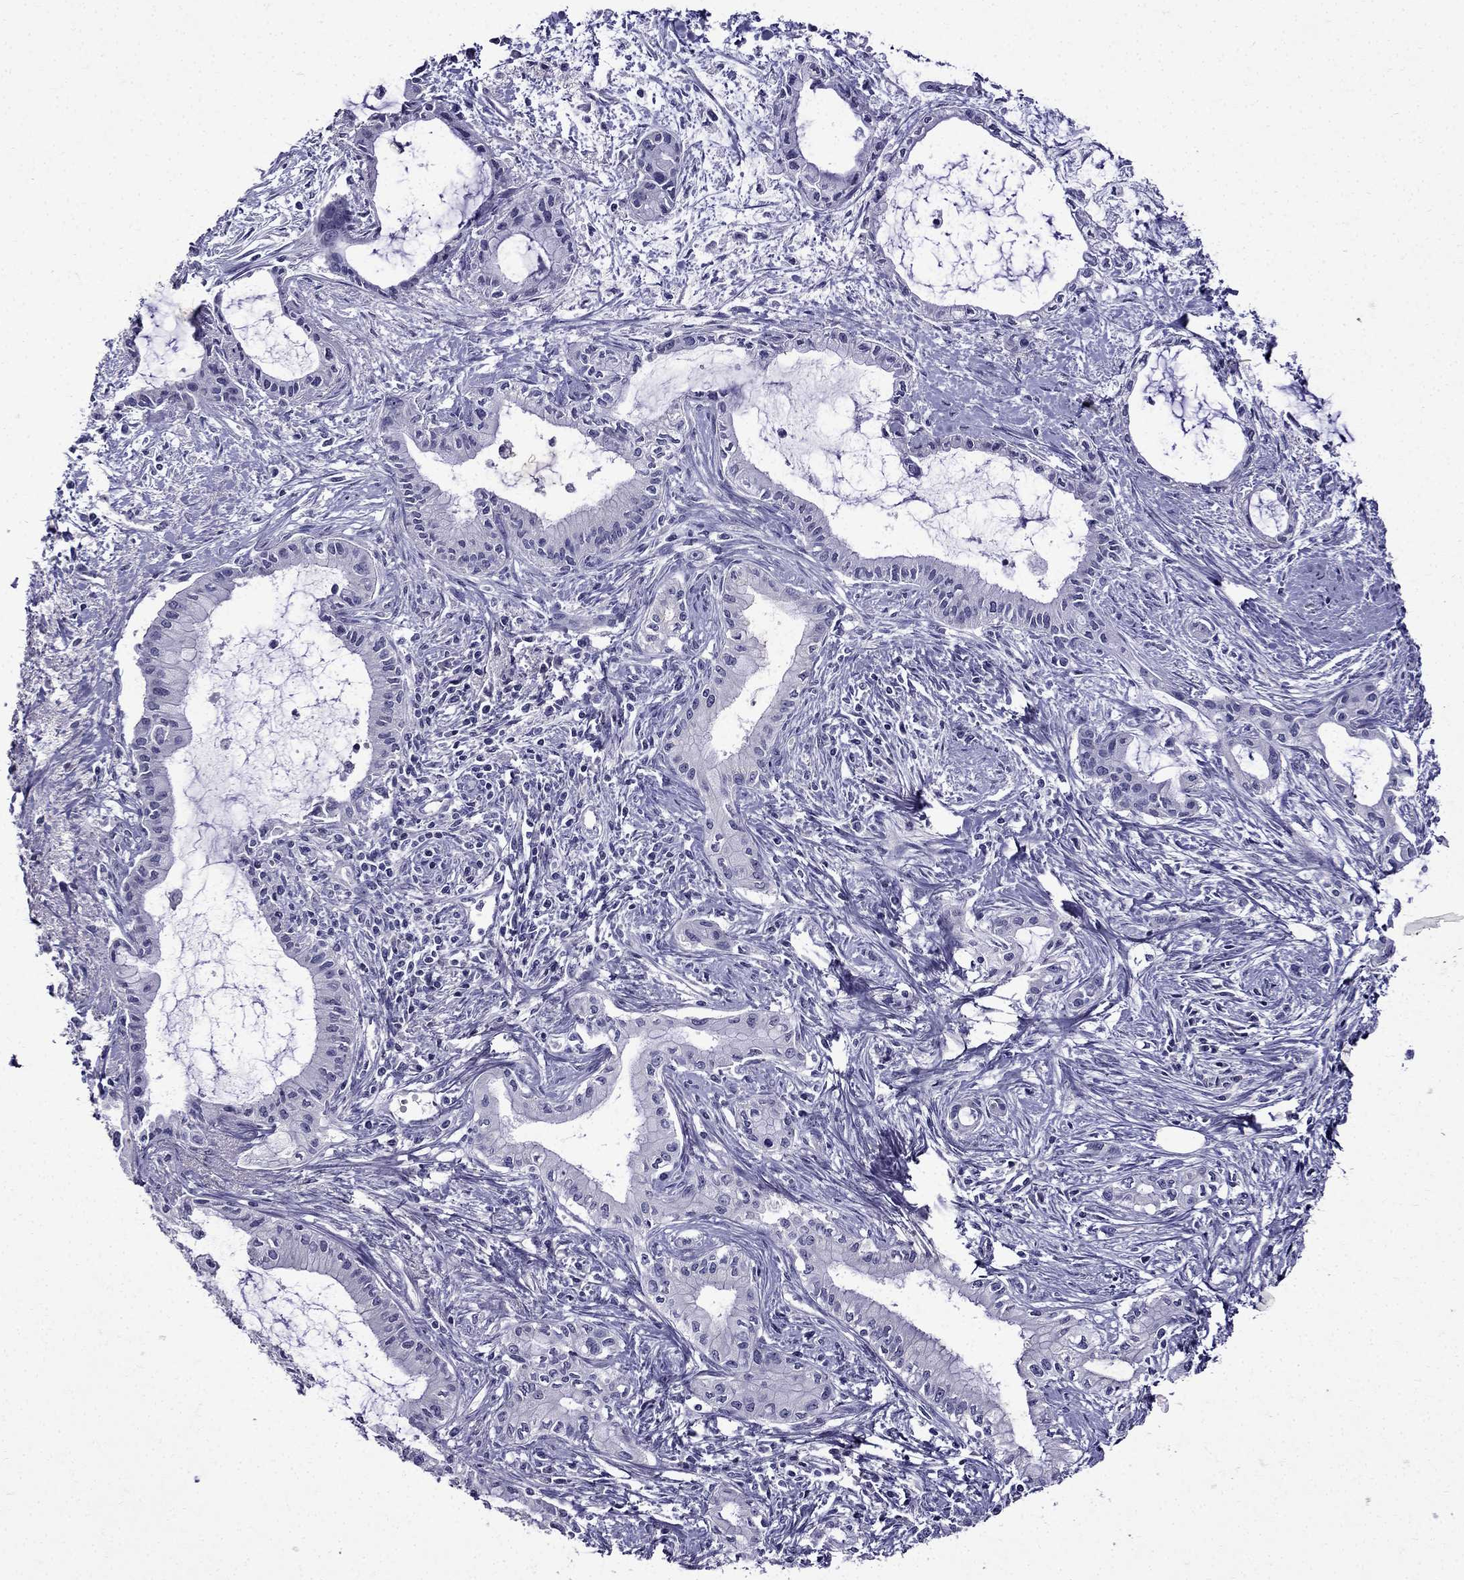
{"staining": {"intensity": "negative", "quantity": "none", "location": "none"}, "tissue": "pancreatic cancer", "cell_type": "Tumor cells", "image_type": "cancer", "snomed": [{"axis": "morphology", "description": "Adenocarcinoma, NOS"}, {"axis": "topography", "description": "Pancreas"}], "caption": "Adenocarcinoma (pancreatic) was stained to show a protein in brown. There is no significant expression in tumor cells. (IHC, brightfield microscopy, high magnification).", "gene": "DNAH17", "patient": {"sex": "male", "age": 48}}